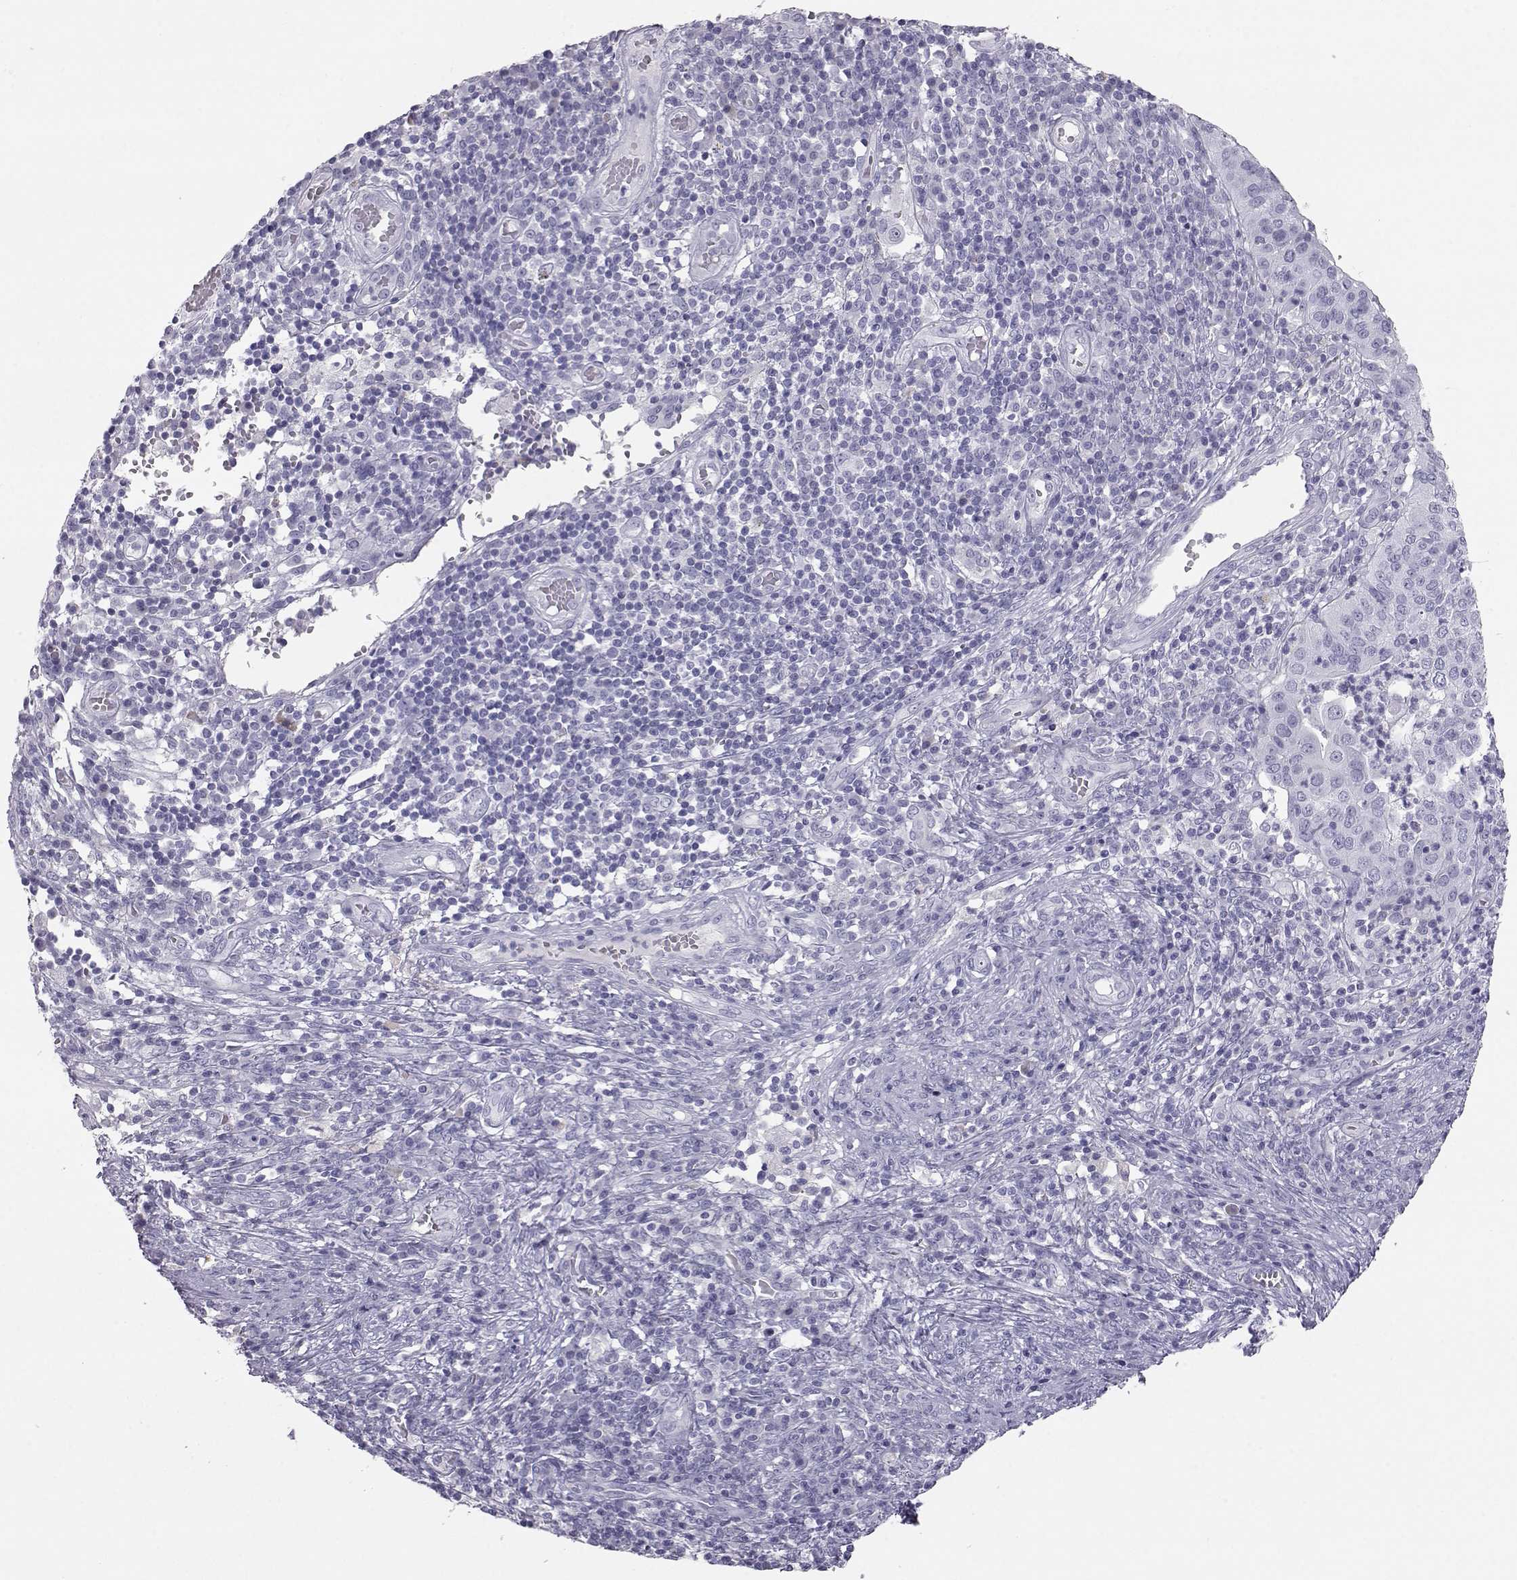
{"staining": {"intensity": "negative", "quantity": "none", "location": "none"}, "tissue": "cervical cancer", "cell_type": "Tumor cells", "image_type": "cancer", "snomed": [{"axis": "morphology", "description": "Squamous cell carcinoma, NOS"}, {"axis": "topography", "description": "Cervix"}], "caption": "A high-resolution photomicrograph shows immunohistochemistry (IHC) staining of cervical cancer, which exhibits no significant expression in tumor cells. Nuclei are stained in blue.", "gene": "ITLN2", "patient": {"sex": "female", "age": 39}}